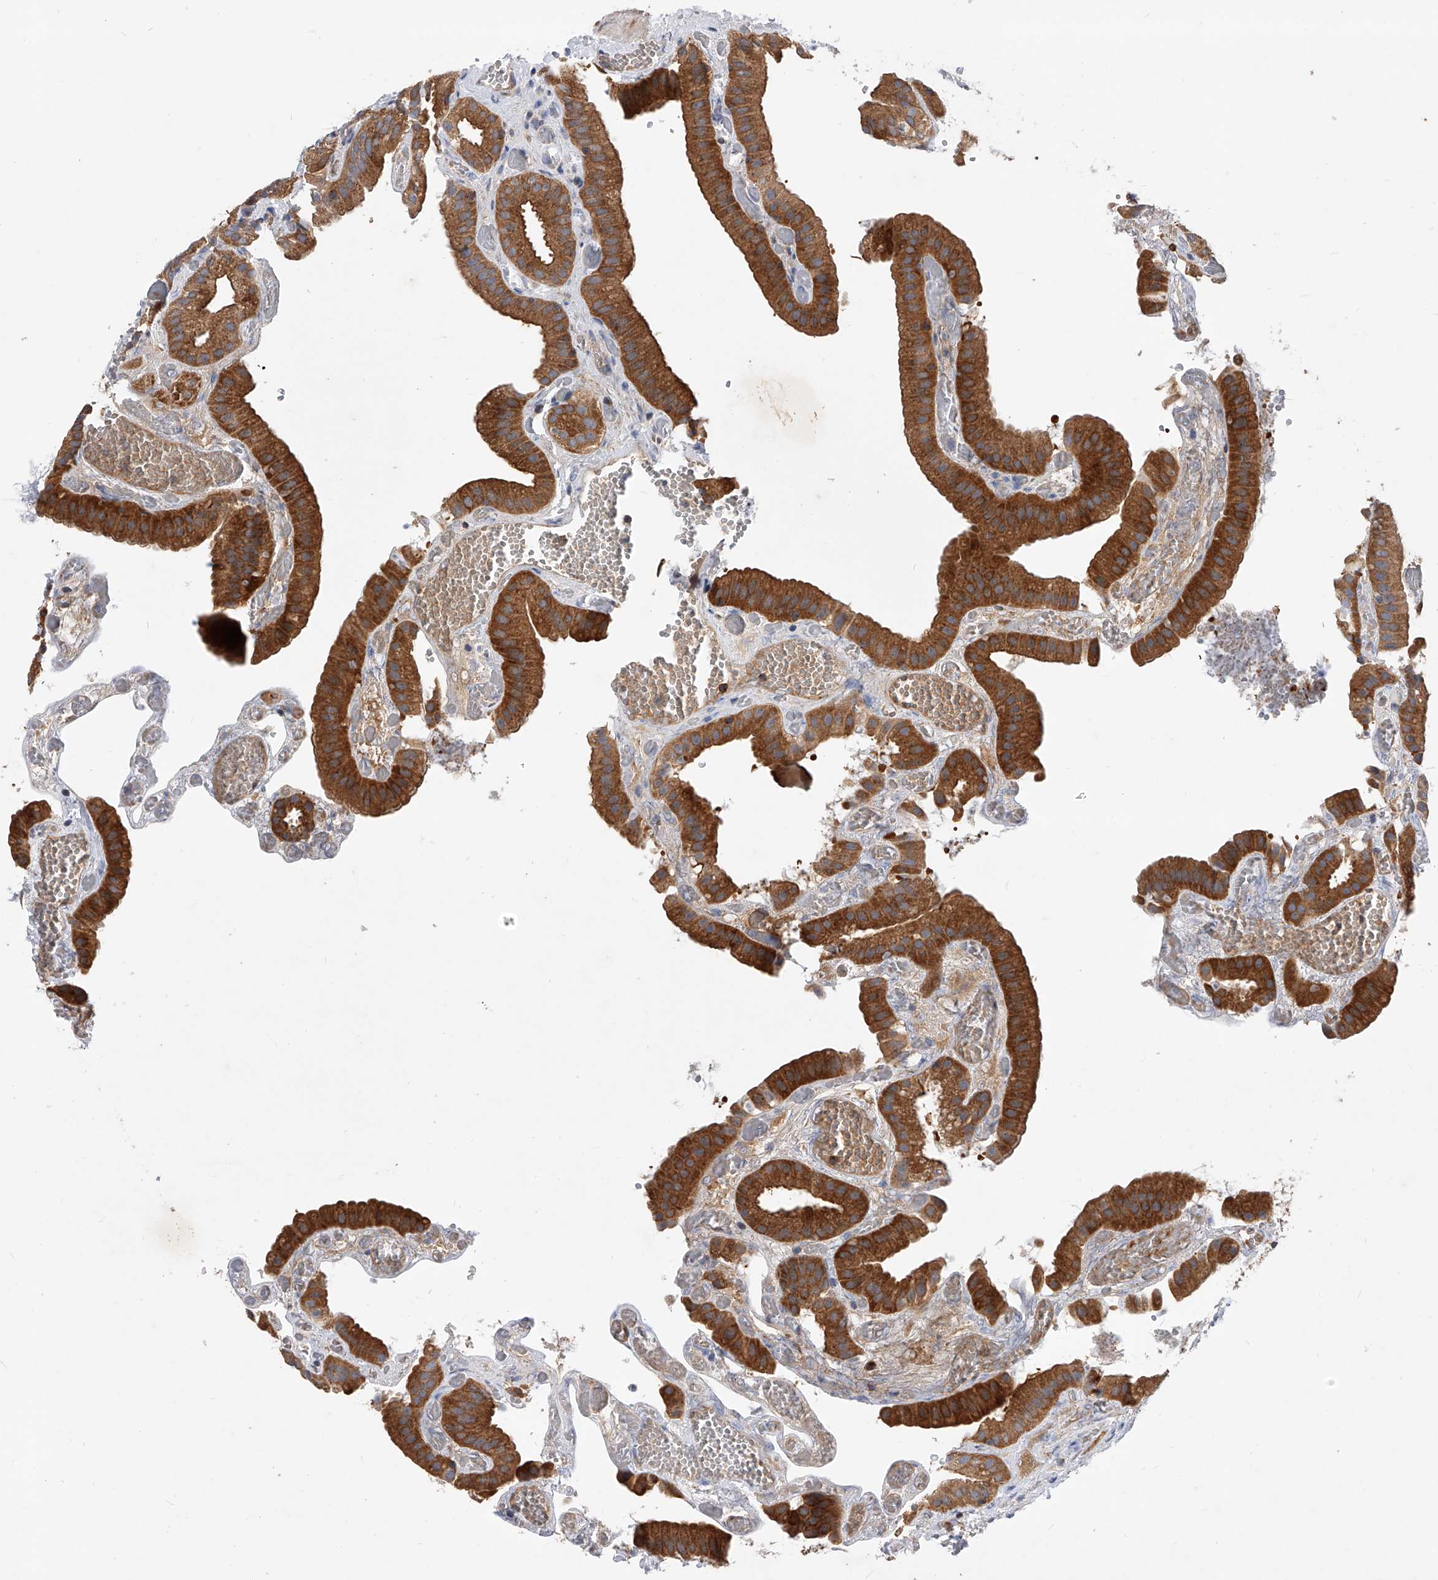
{"staining": {"intensity": "strong", "quantity": ">75%", "location": "cytoplasmic/membranous"}, "tissue": "gallbladder", "cell_type": "Glandular cells", "image_type": "normal", "snomed": [{"axis": "morphology", "description": "Normal tissue, NOS"}, {"axis": "topography", "description": "Gallbladder"}], "caption": "Strong cytoplasmic/membranous positivity for a protein is present in about >75% of glandular cells of benign gallbladder using immunohistochemistry.", "gene": "CFAP410", "patient": {"sex": "female", "age": 64}}